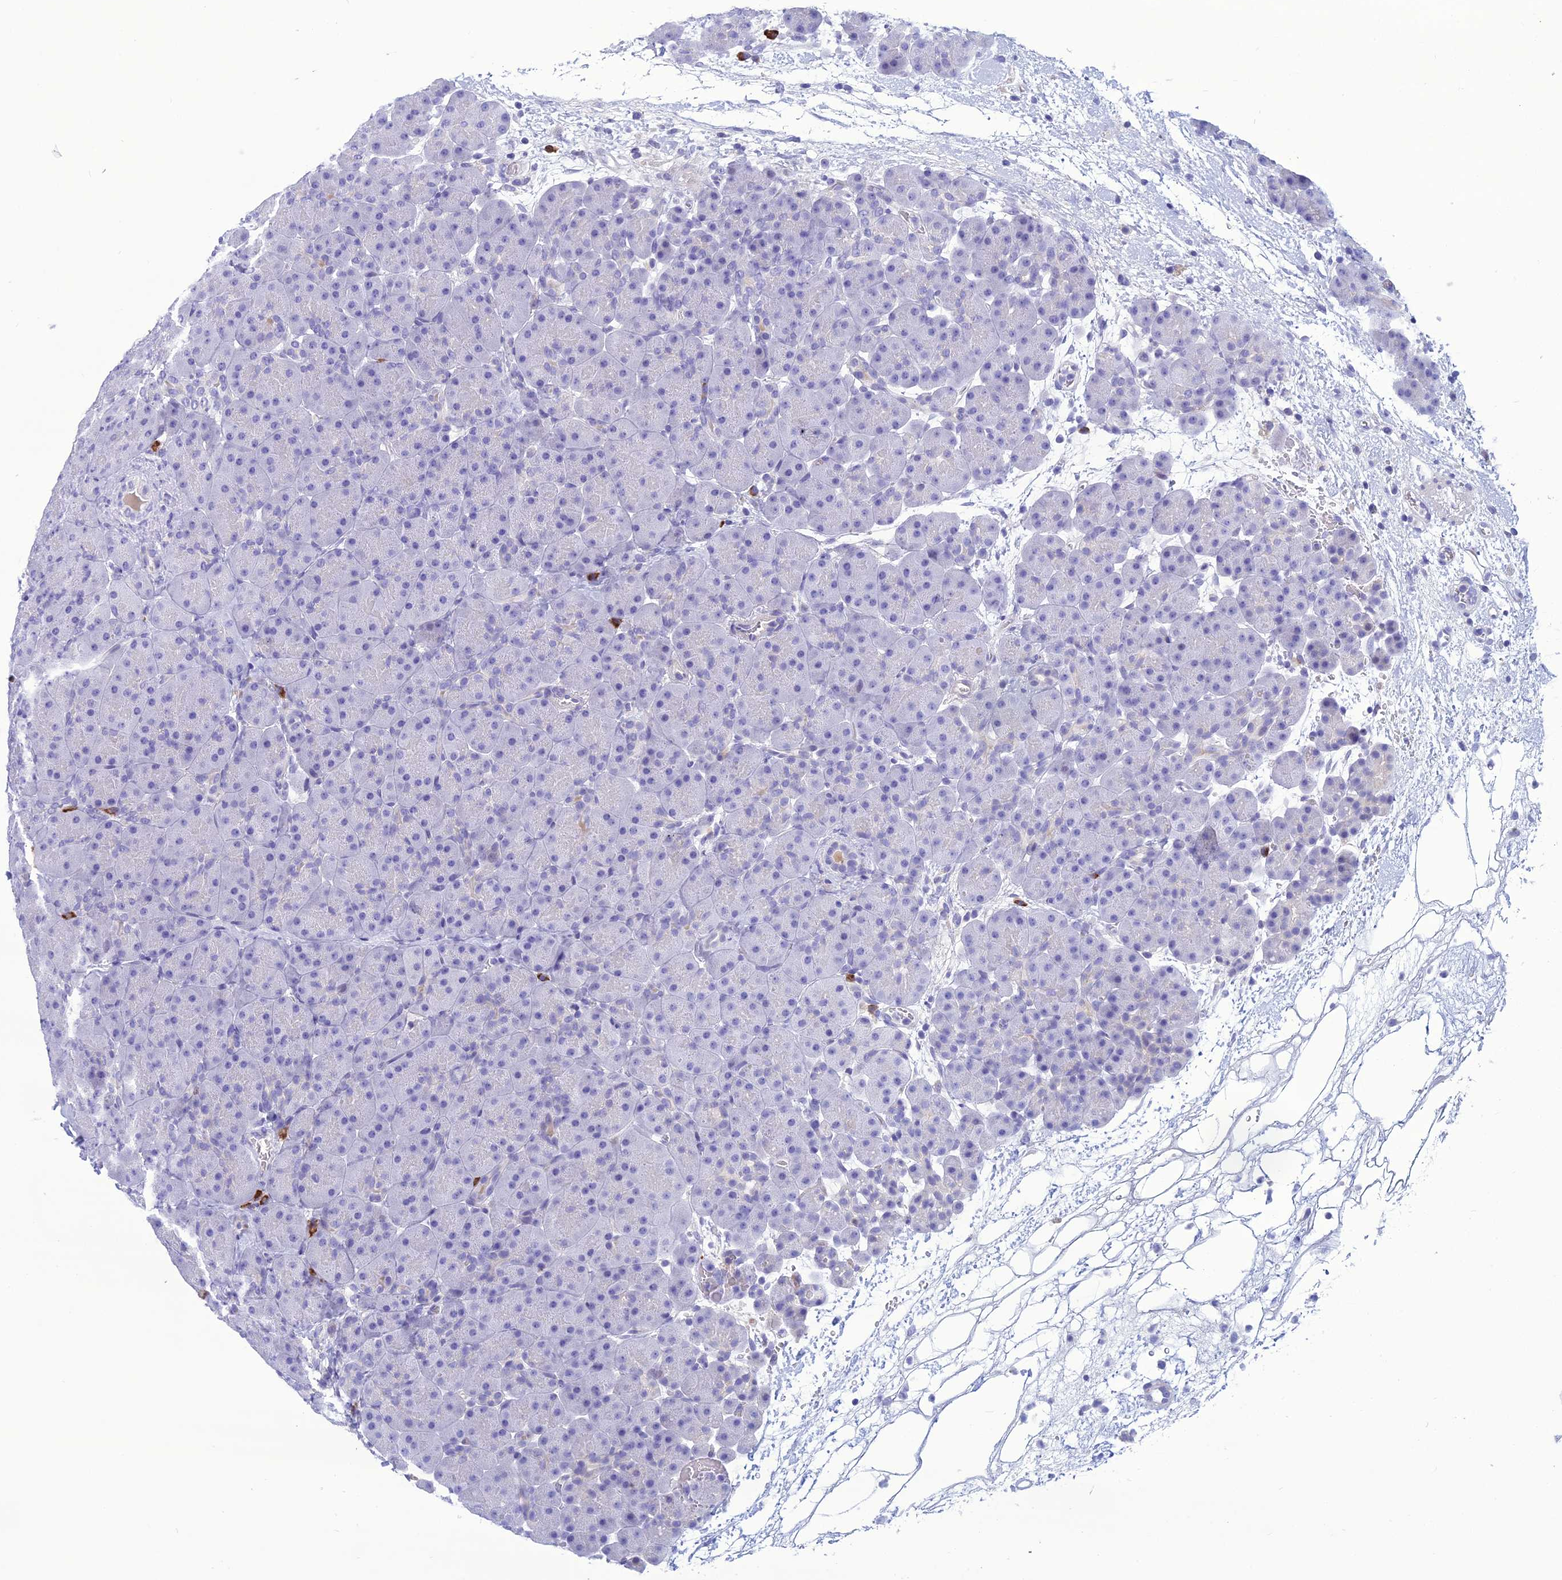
{"staining": {"intensity": "negative", "quantity": "none", "location": "none"}, "tissue": "pancreas", "cell_type": "Exocrine glandular cells", "image_type": "normal", "snomed": [{"axis": "morphology", "description": "Normal tissue, NOS"}, {"axis": "topography", "description": "Pancreas"}], "caption": "IHC micrograph of unremarkable pancreas stained for a protein (brown), which reveals no staining in exocrine glandular cells. The staining is performed using DAB brown chromogen with nuclei counter-stained in using hematoxylin.", "gene": "CRB2", "patient": {"sex": "male", "age": 66}}